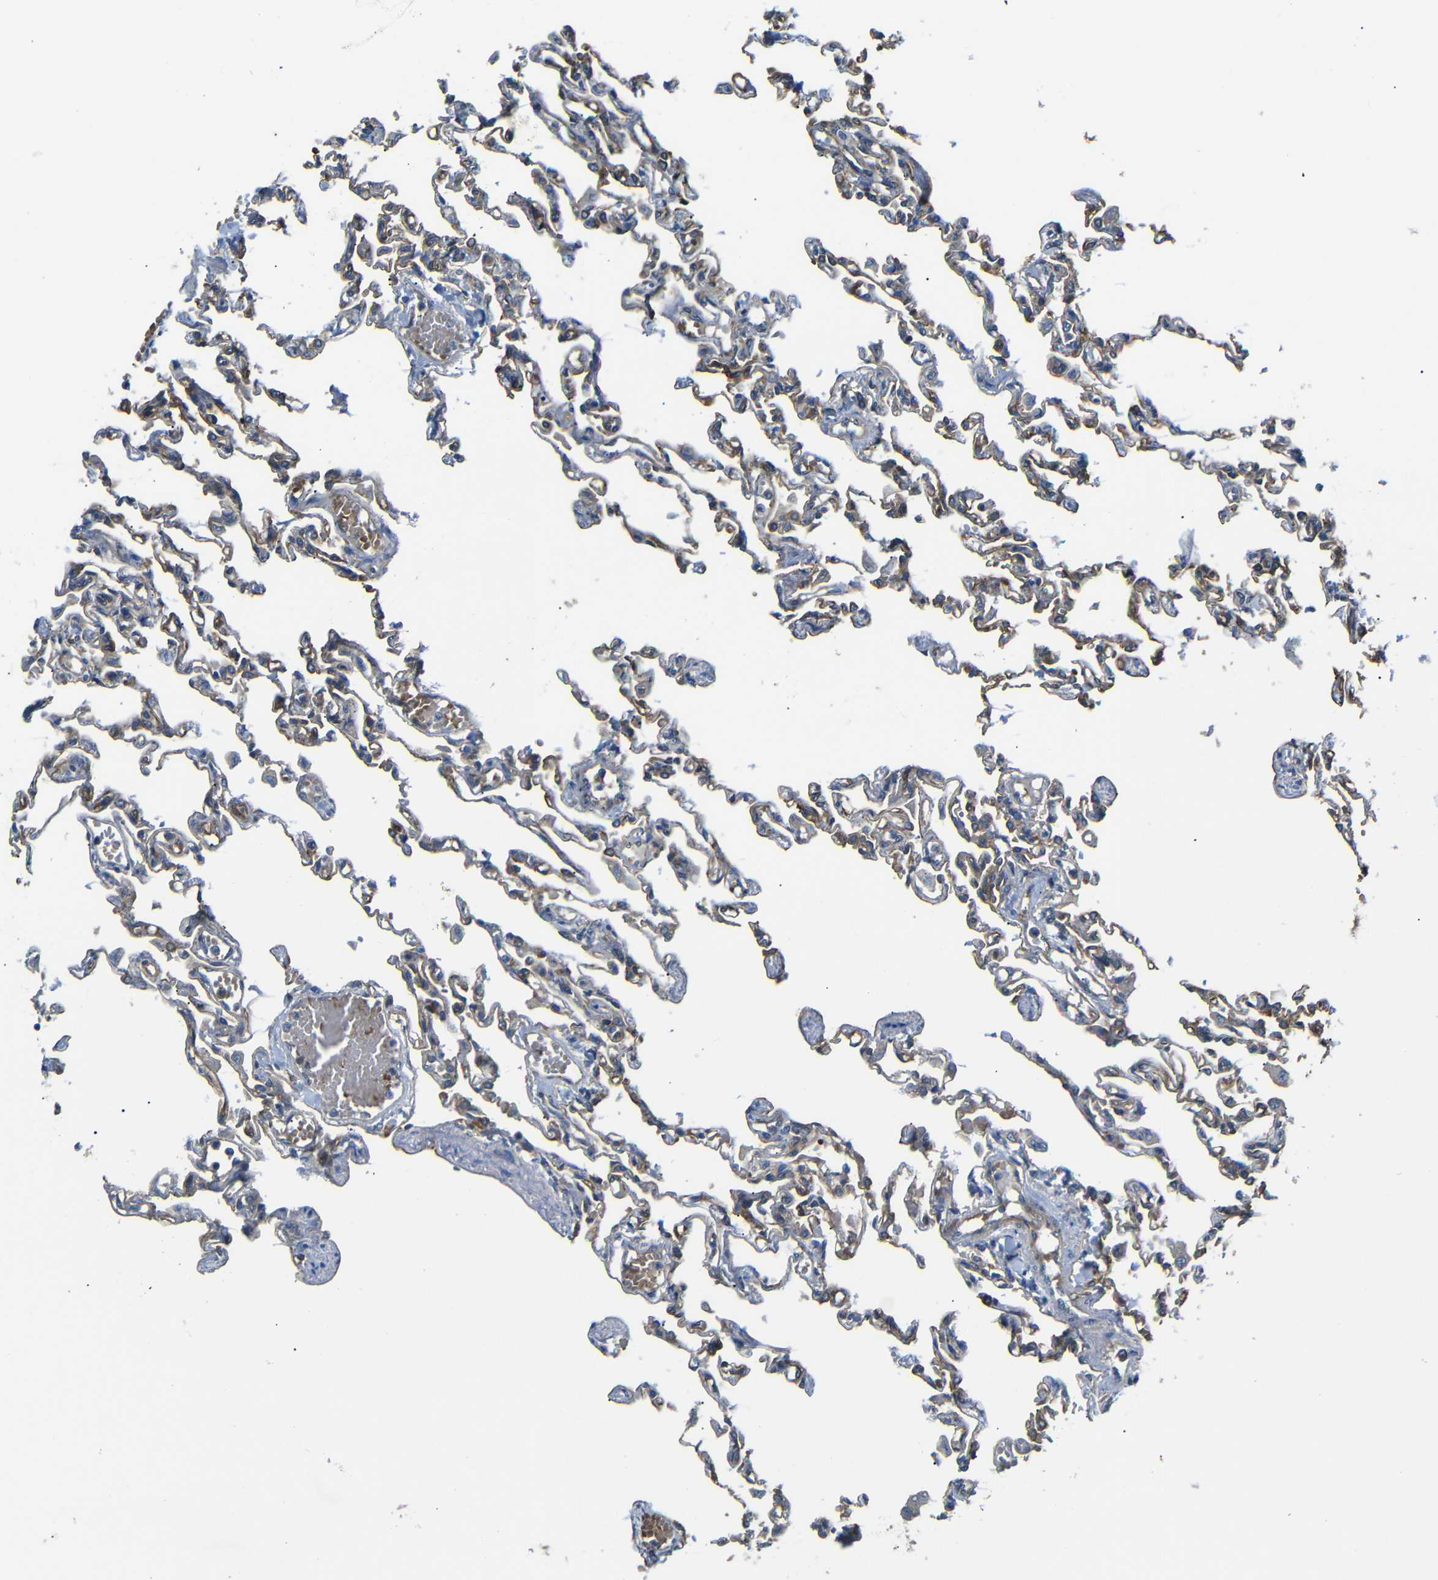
{"staining": {"intensity": "moderate", "quantity": "25%-75%", "location": "cytoplasmic/membranous"}, "tissue": "lung", "cell_type": "Alveolar cells", "image_type": "normal", "snomed": [{"axis": "morphology", "description": "Normal tissue, NOS"}, {"axis": "topography", "description": "Lung"}], "caption": "Immunohistochemistry photomicrograph of normal lung: lung stained using IHC exhibits medium levels of moderate protein expression localized specifically in the cytoplasmic/membranous of alveolar cells, appearing as a cytoplasmic/membranous brown color.", "gene": "MYO1B", "patient": {"sex": "male", "age": 21}}